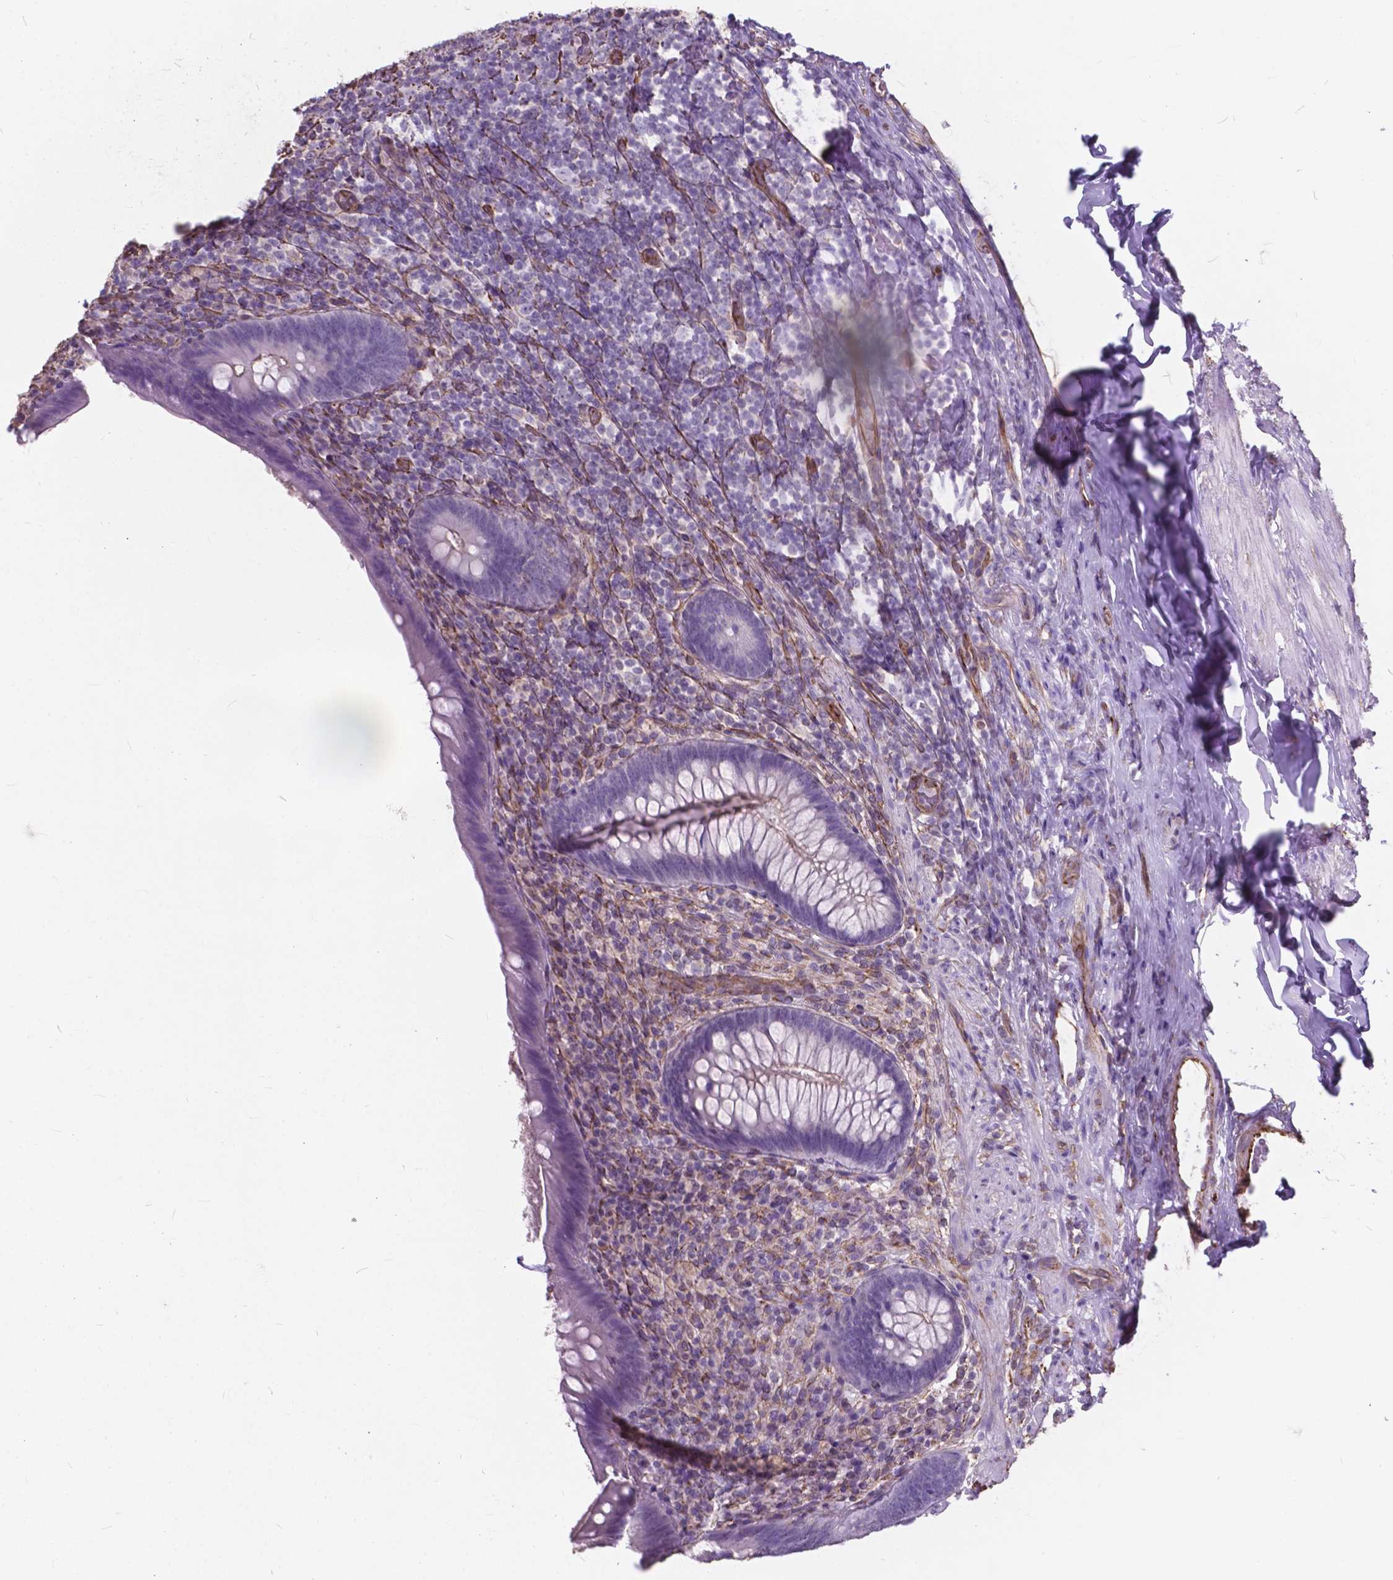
{"staining": {"intensity": "negative", "quantity": "none", "location": "none"}, "tissue": "appendix", "cell_type": "Glandular cells", "image_type": "normal", "snomed": [{"axis": "morphology", "description": "Normal tissue, NOS"}, {"axis": "topography", "description": "Appendix"}], "caption": "This micrograph is of normal appendix stained with immunohistochemistry (IHC) to label a protein in brown with the nuclei are counter-stained blue. There is no staining in glandular cells. The staining was performed using DAB (3,3'-diaminobenzidine) to visualize the protein expression in brown, while the nuclei were stained in blue with hematoxylin (Magnification: 20x).", "gene": "AMOT", "patient": {"sex": "male", "age": 47}}